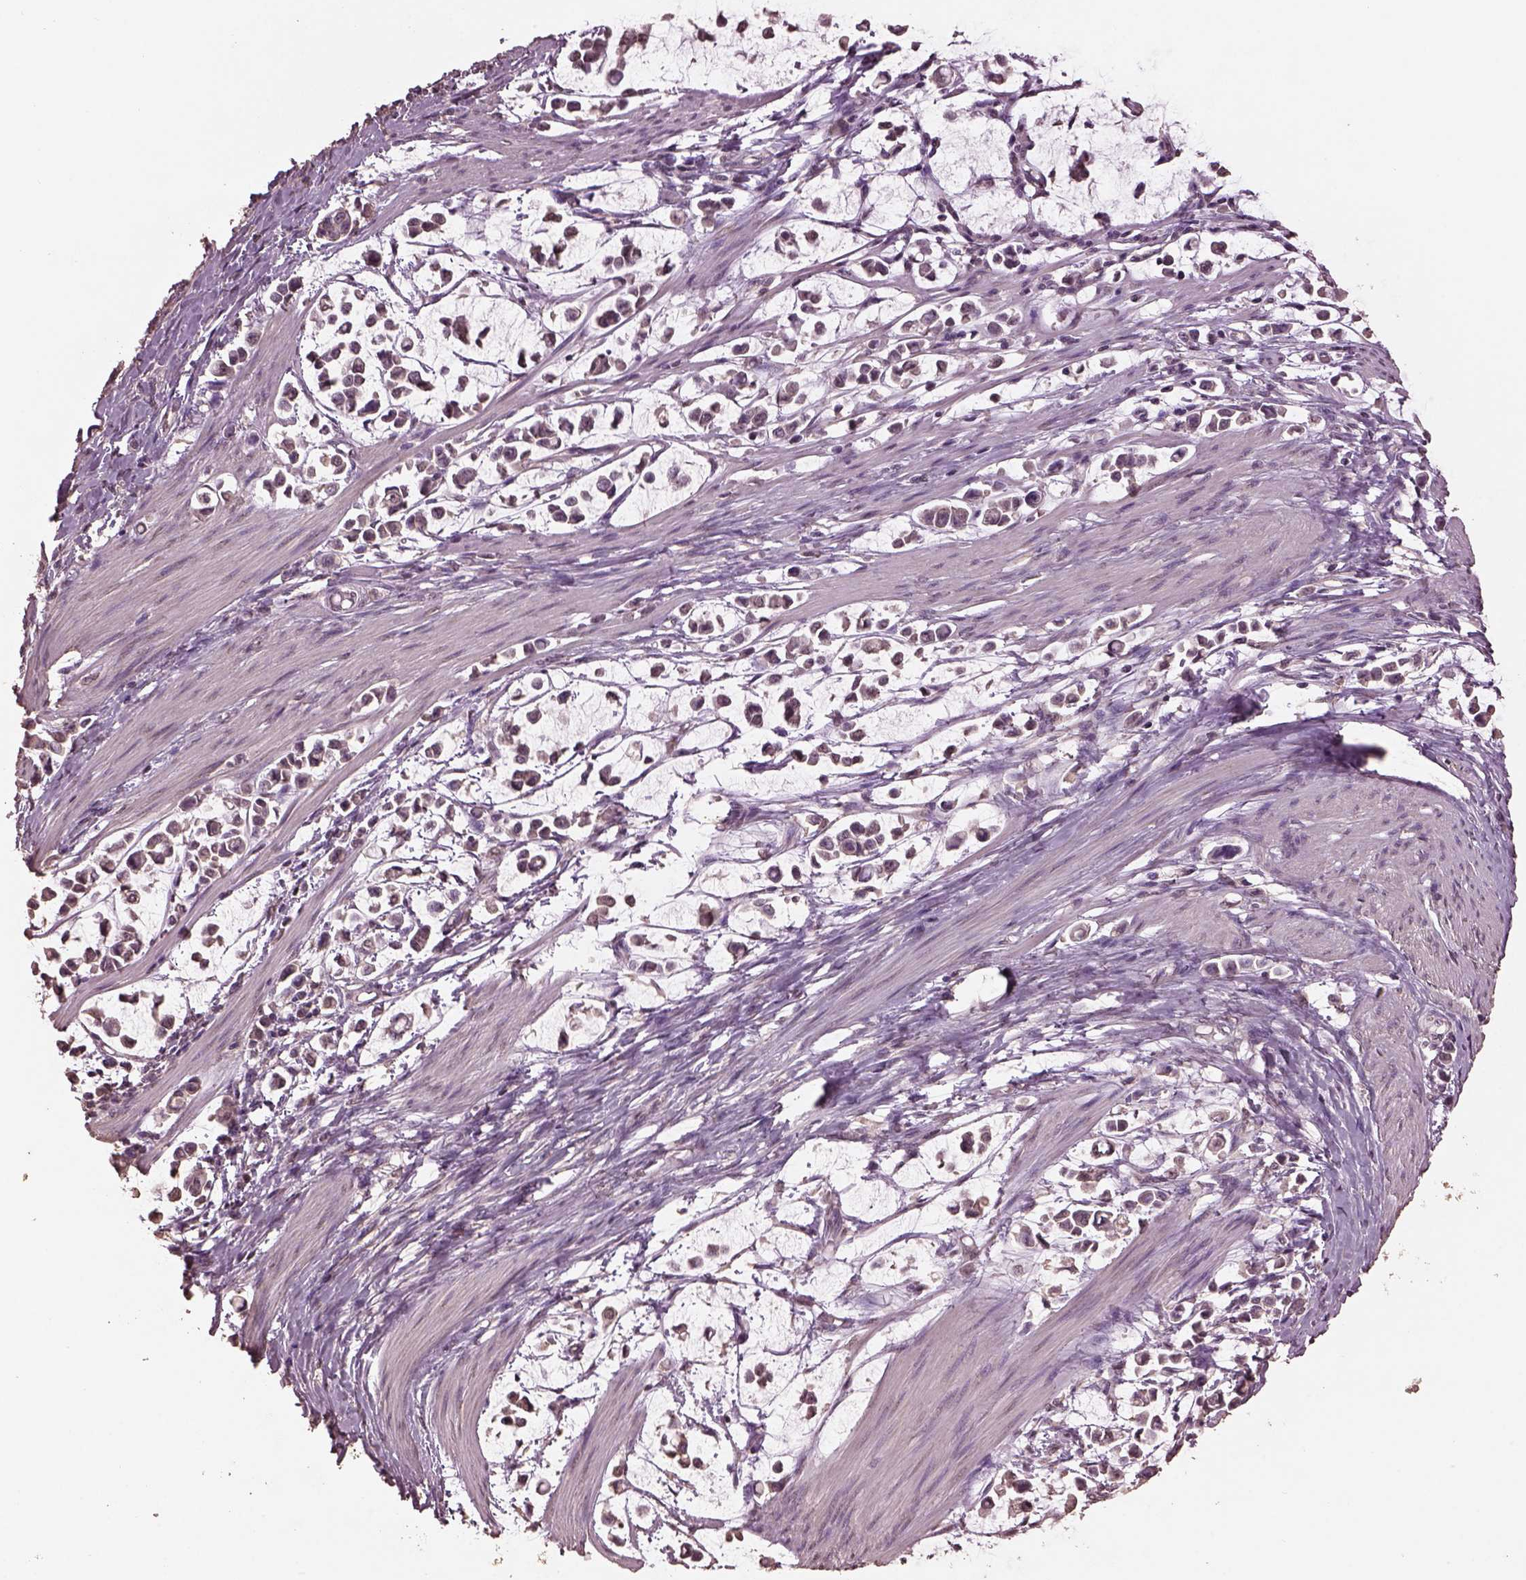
{"staining": {"intensity": "negative", "quantity": "none", "location": "none"}, "tissue": "stomach cancer", "cell_type": "Tumor cells", "image_type": "cancer", "snomed": [{"axis": "morphology", "description": "Adenocarcinoma, NOS"}, {"axis": "topography", "description": "Stomach"}], "caption": "Immunohistochemical staining of human adenocarcinoma (stomach) reveals no significant staining in tumor cells. (Stains: DAB immunohistochemistry (IHC) with hematoxylin counter stain, Microscopy: brightfield microscopy at high magnification).", "gene": "CPT1C", "patient": {"sex": "male", "age": 82}}